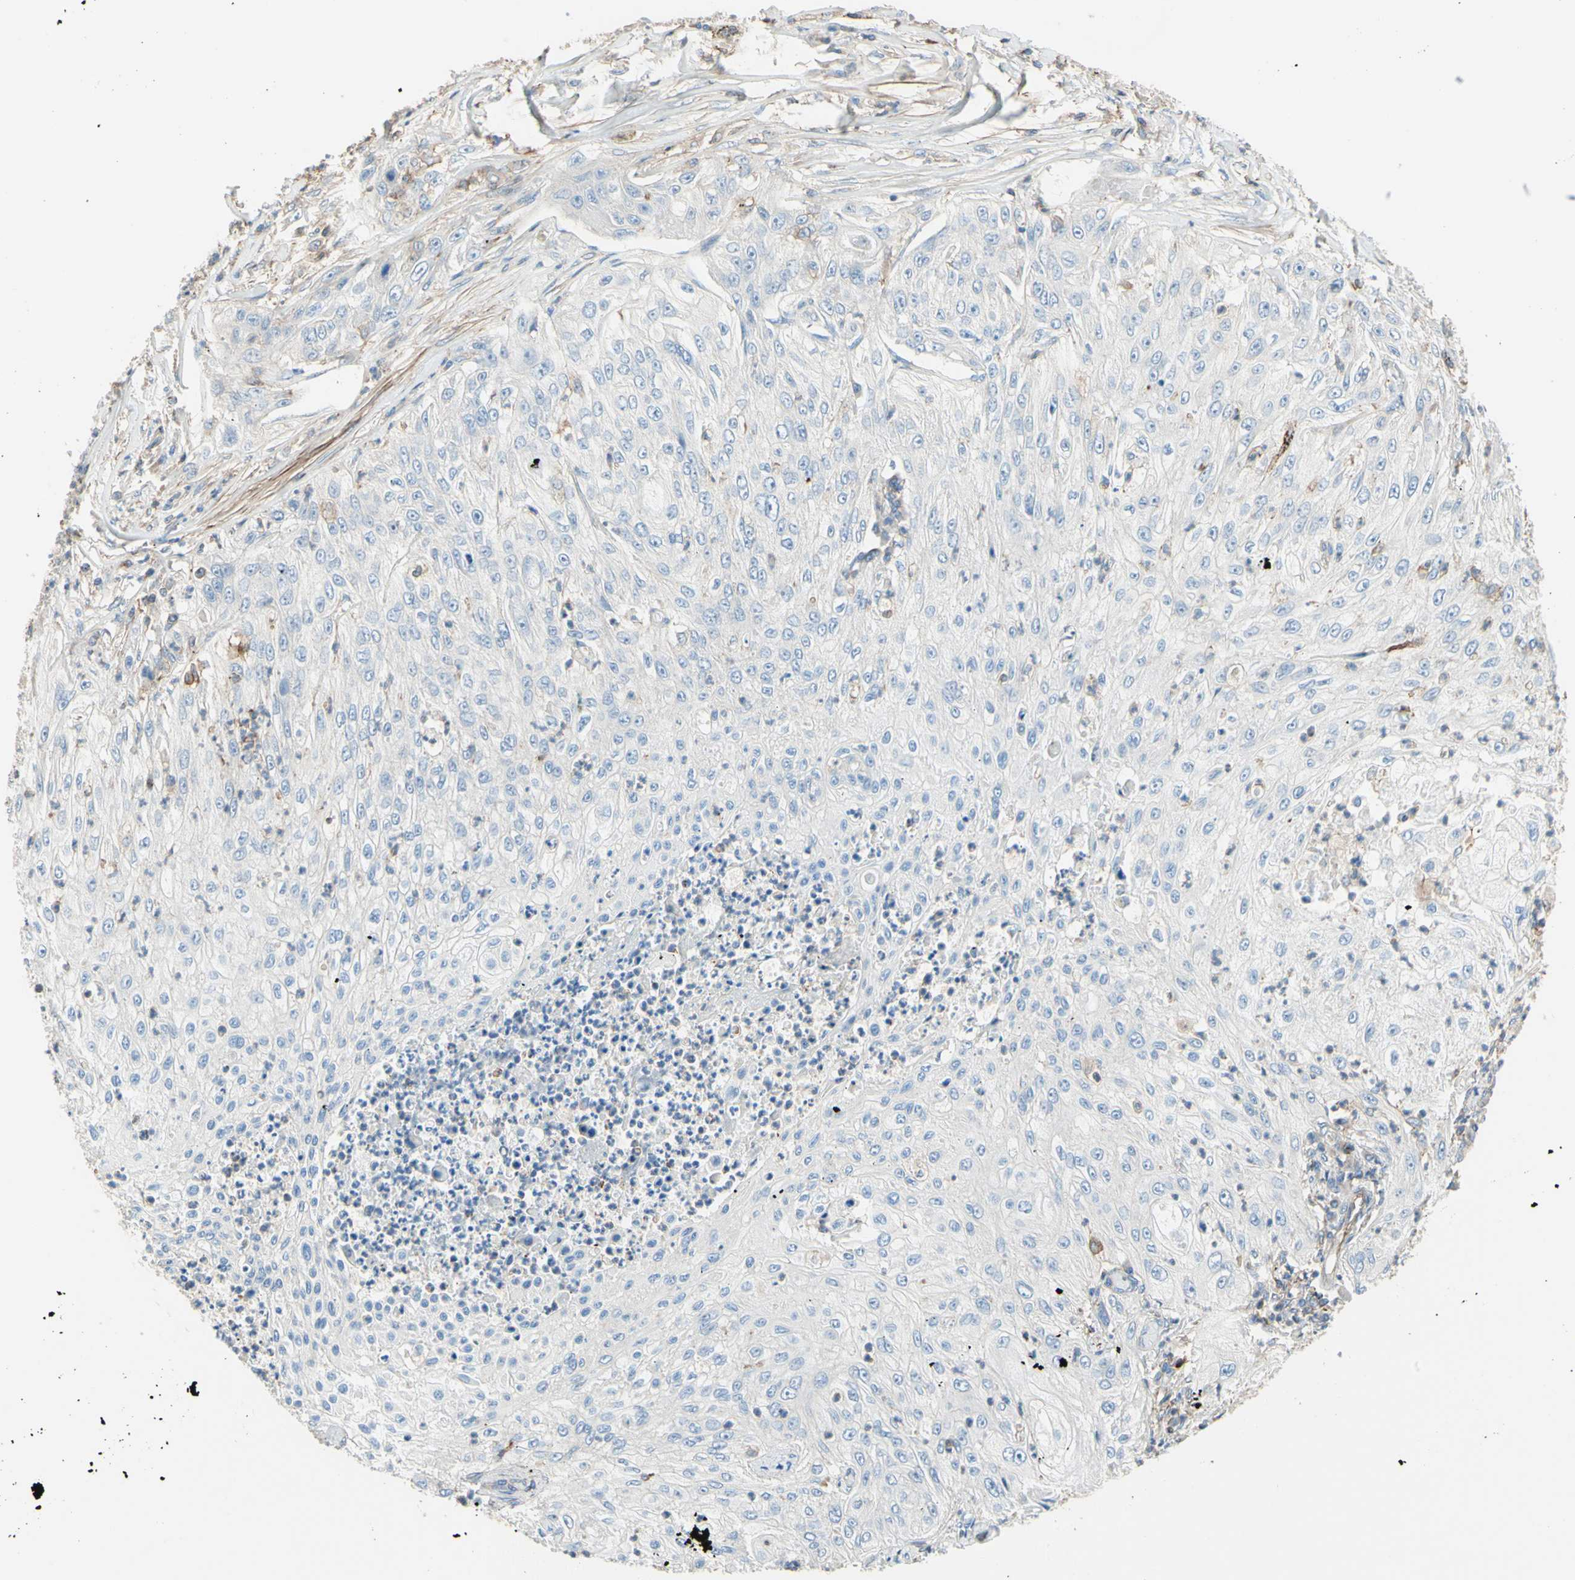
{"staining": {"intensity": "negative", "quantity": "none", "location": "none"}, "tissue": "lung cancer", "cell_type": "Tumor cells", "image_type": "cancer", "snomed": [{"axis": "morphology", "description": "Inflammation, NOS"}, {"axis": "morphology", "description": "Squamous cell carcinoma, NOS"}, {"axis": "topography", "description": "Lymph node"}, {"axis": "topography", "description": "Soft tissue"}, {"axis": "topography", "description": "Lung"}], "caption": "A high-resolution photomicrograph shows immunohistochemistry (IHC) staining of lung cancer (squamous cell carcinoma), which displays no significant expression in tumor cells. (DAB (3,3'-diaminobenzidine) immunohistochemistry (IHC) visualized using brightfield microscopy, high magnification).", "gene": "SEMA4C", "patient": {"sex": "male", "age": 66}}